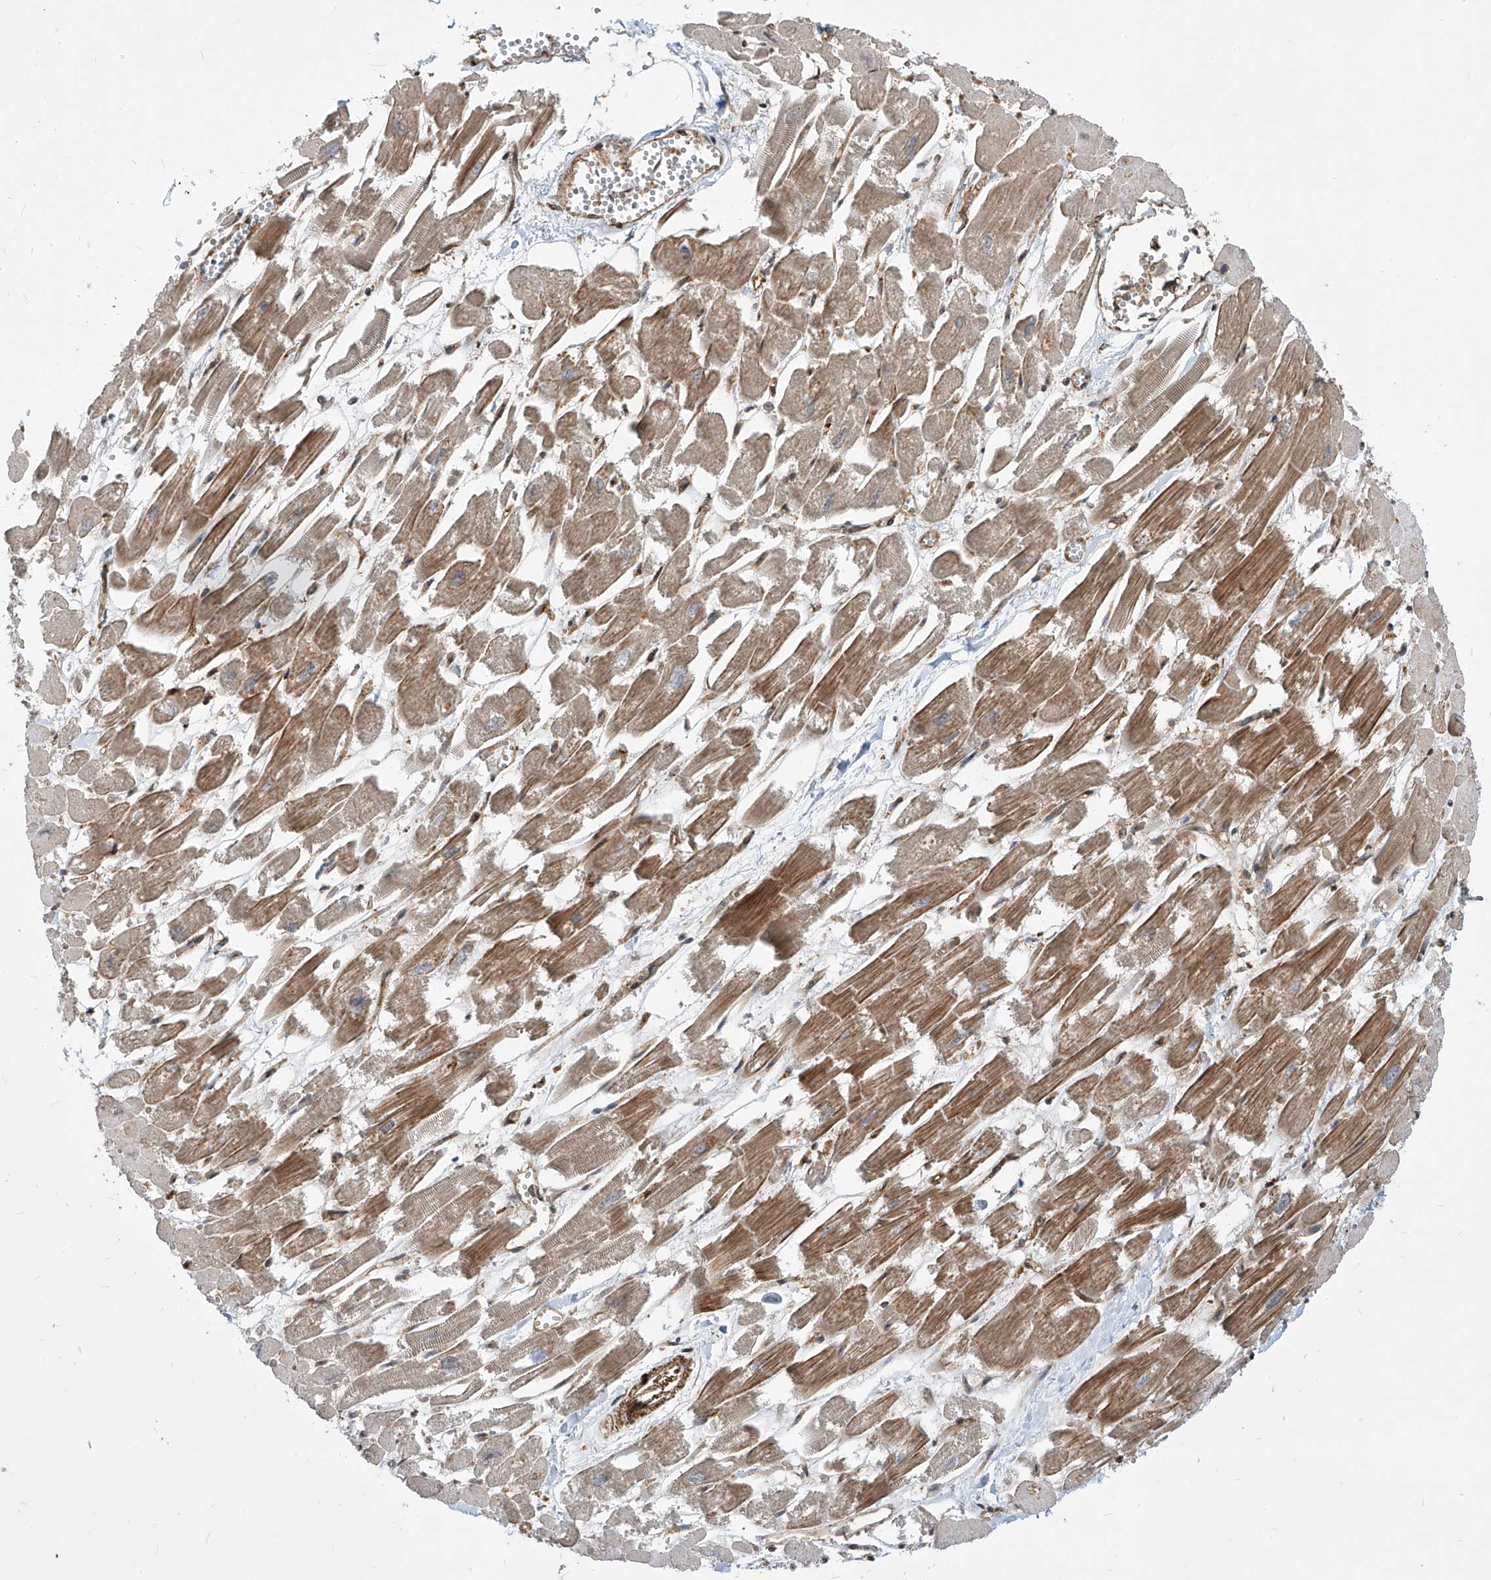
{"staining": {"intensity": "moderate", "quantity": "25%-75%", "location": "cytoplasmic/membranous"}, "tissue": "heart muscle", "cell_type": "Cardiomyocytes", "image_type": "normal", "snomed": [{"axis": "morphology", "description": "Normal tissue, NOS"}, {"axis": "topography", "description": "Heart"}], "caption": "A micrograph of human heart muscle stained for a protein displays moderate cytoplasmic/membranous brown staining in cardiomyocytes.", "gene": "MAGED2", "patient": {"sex": "male", "age": 54}}